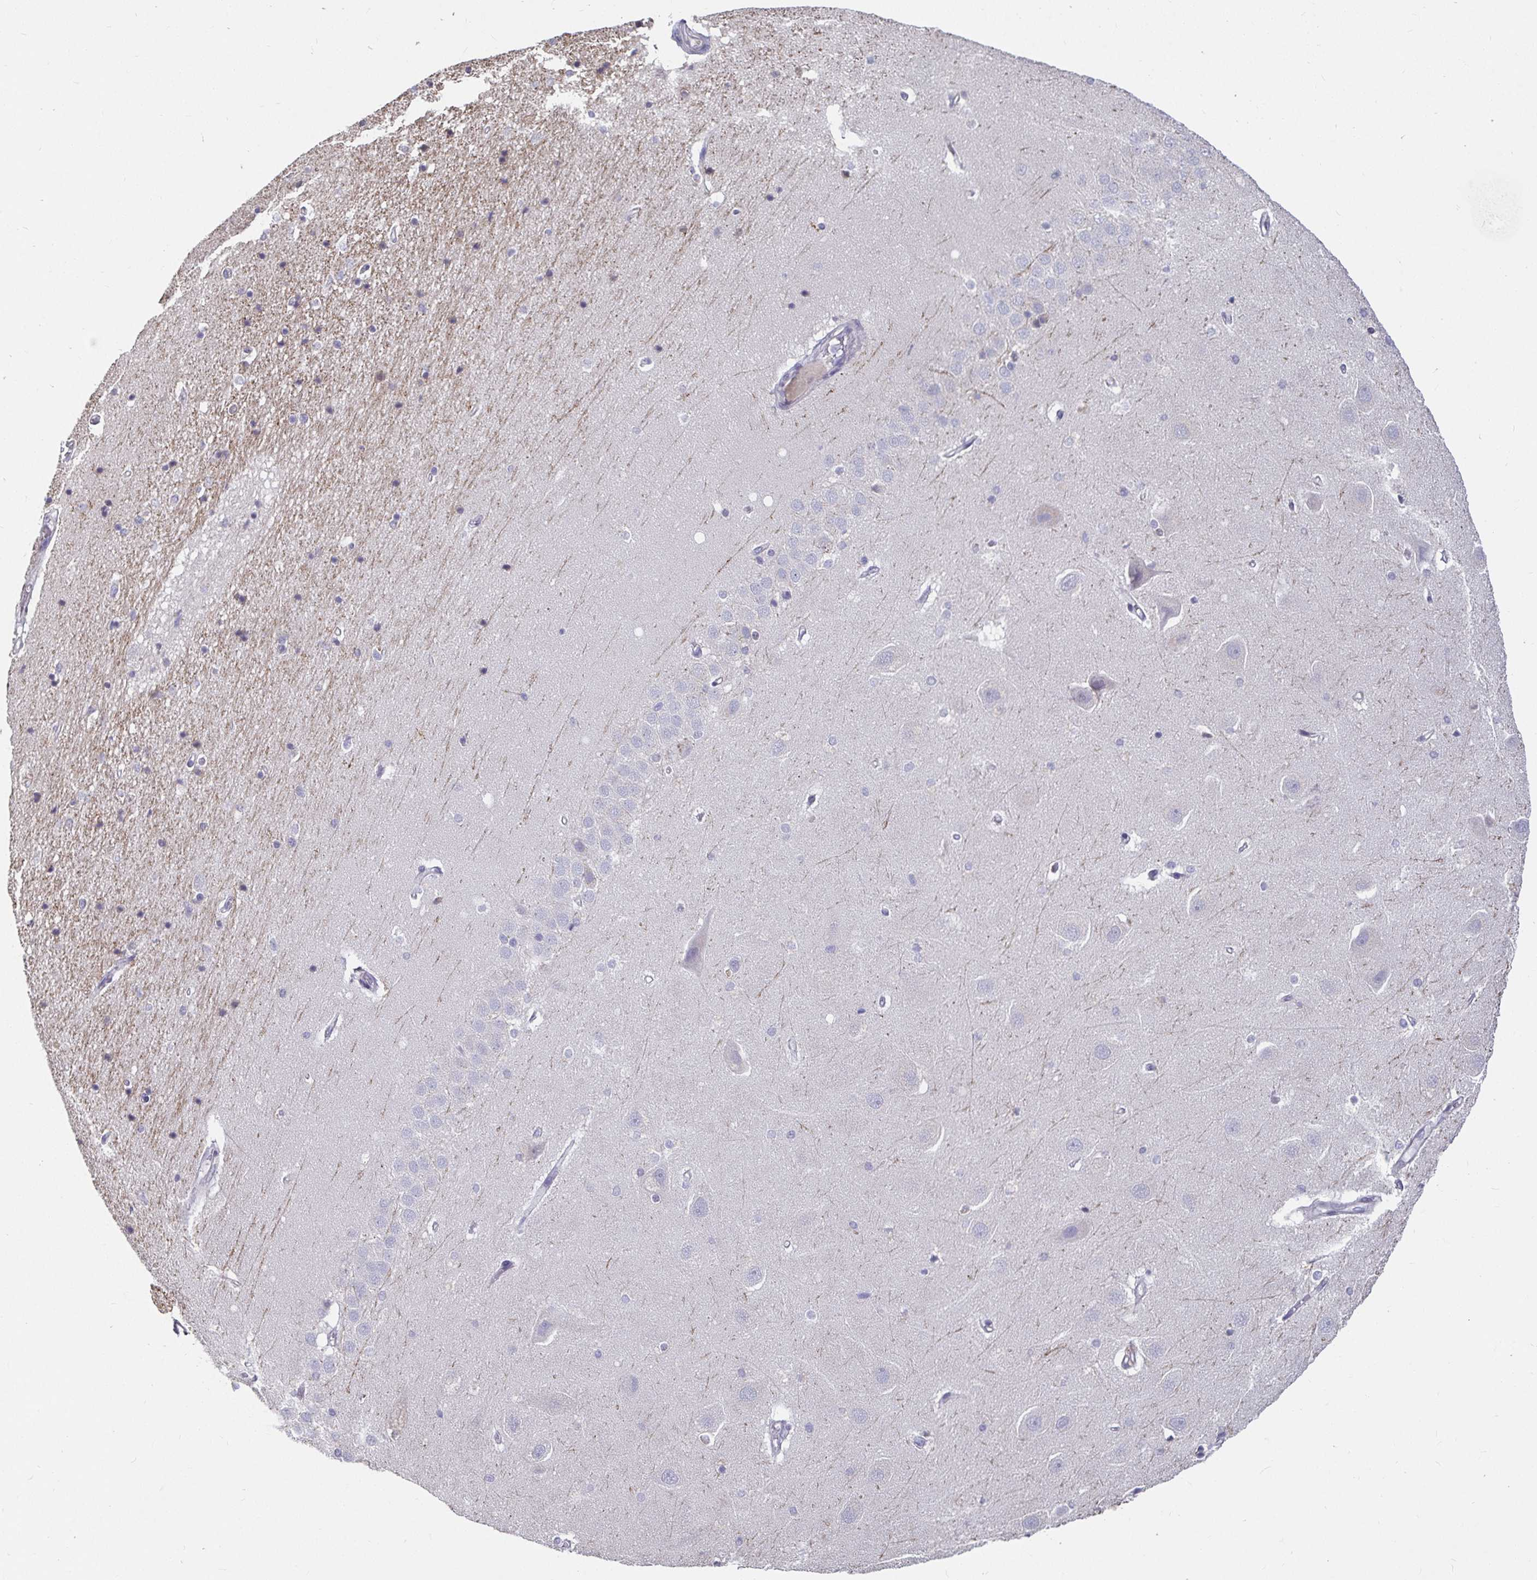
{"staining": {"intensity": "negative", "quantity": "none", "location": "none"}, "tissue": "hippocampus", "cell_type": "Glial cells", "image_type": "normal", "snomed": [{"axis": "morphology", "description": "Normal tissue, NOS"}, {"axis": "topography", "description": "Hippocampus"}], "caption": "High power microscopy micrograph of an IHC image of benign hippocampus, revealing no significant staining in glial cells.", "gene": "ANLN", "patient": {"sex": "male", "age": 63}}